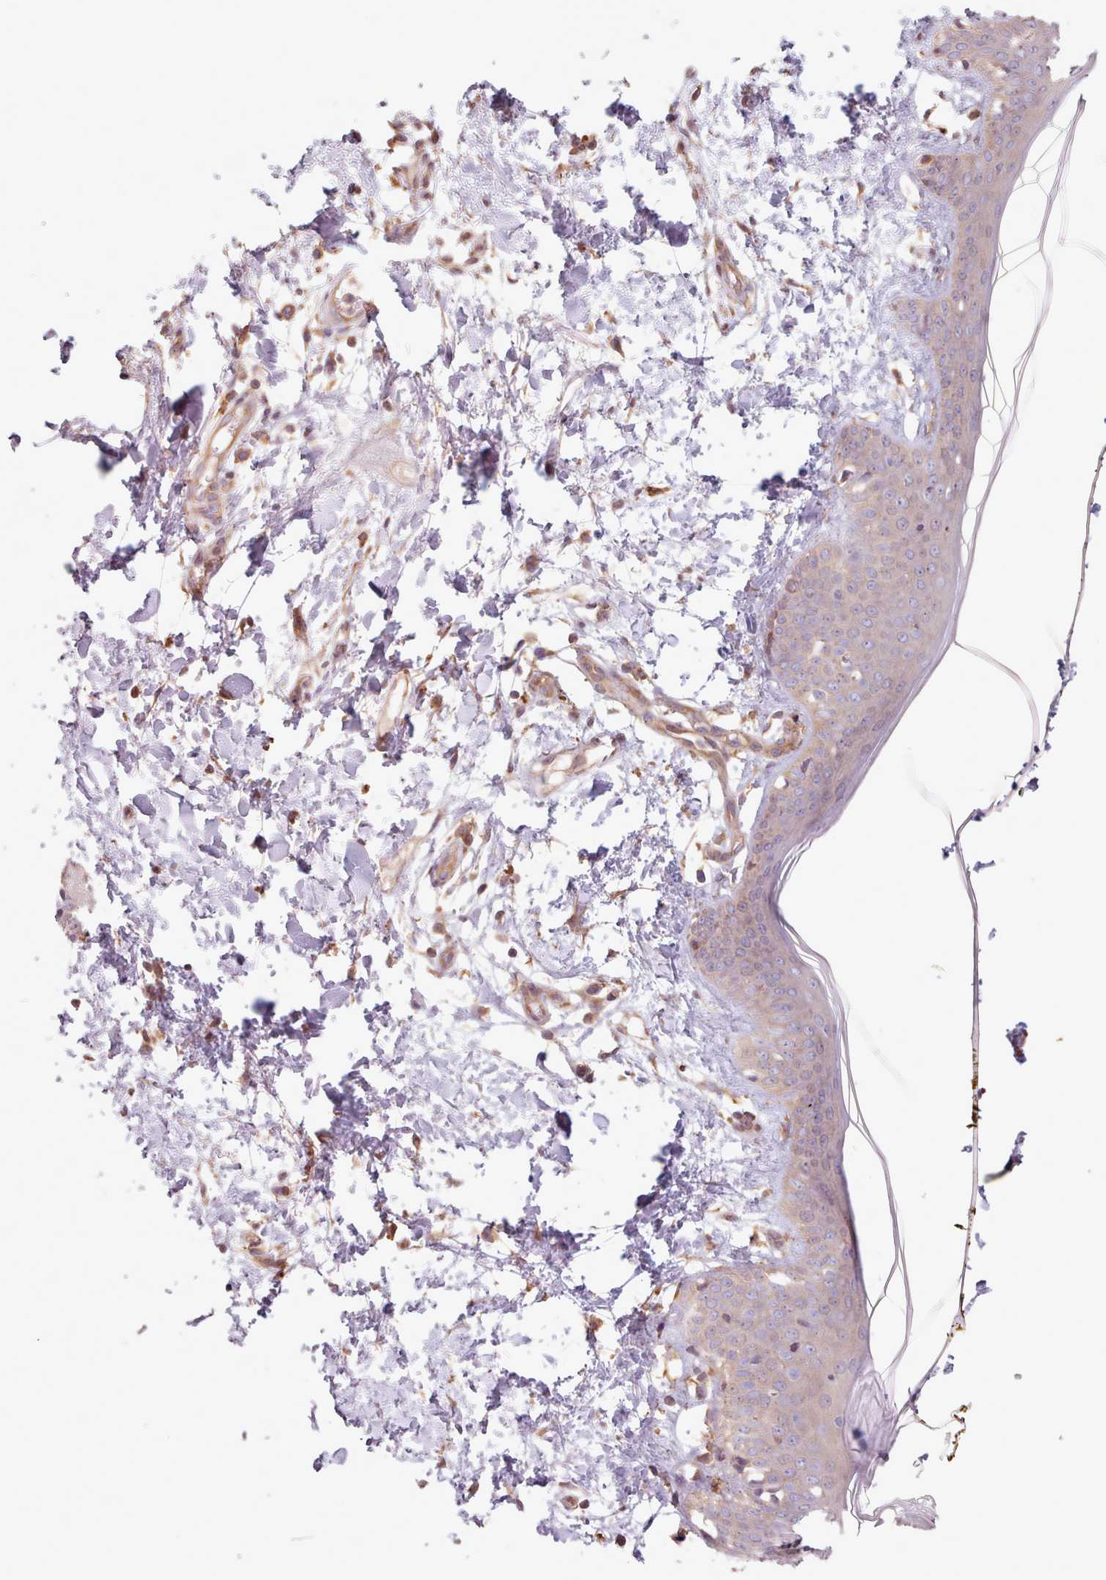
{"staining": {"intensity": "moderate", "quantity": ">75%", "location": "cytoplasmic/membranous"}, "tissue": "skin", "cell_type": "Fibroblasts", "image_type": "normal", "snomed": [{"axis": "morphology", "description": "Normal tissue, NOS"}, {"axis": "topography", "description": "Skin"}], "caption": "This photomicrograph demonstrates immunohistochemistry staining of benign human skin, with medium moderate cytoplasmic/membranous expression in approximately >75% of fibroblasts.", "gene": "WASHC2A", "patient": {"sex": "female", "age": 34}}